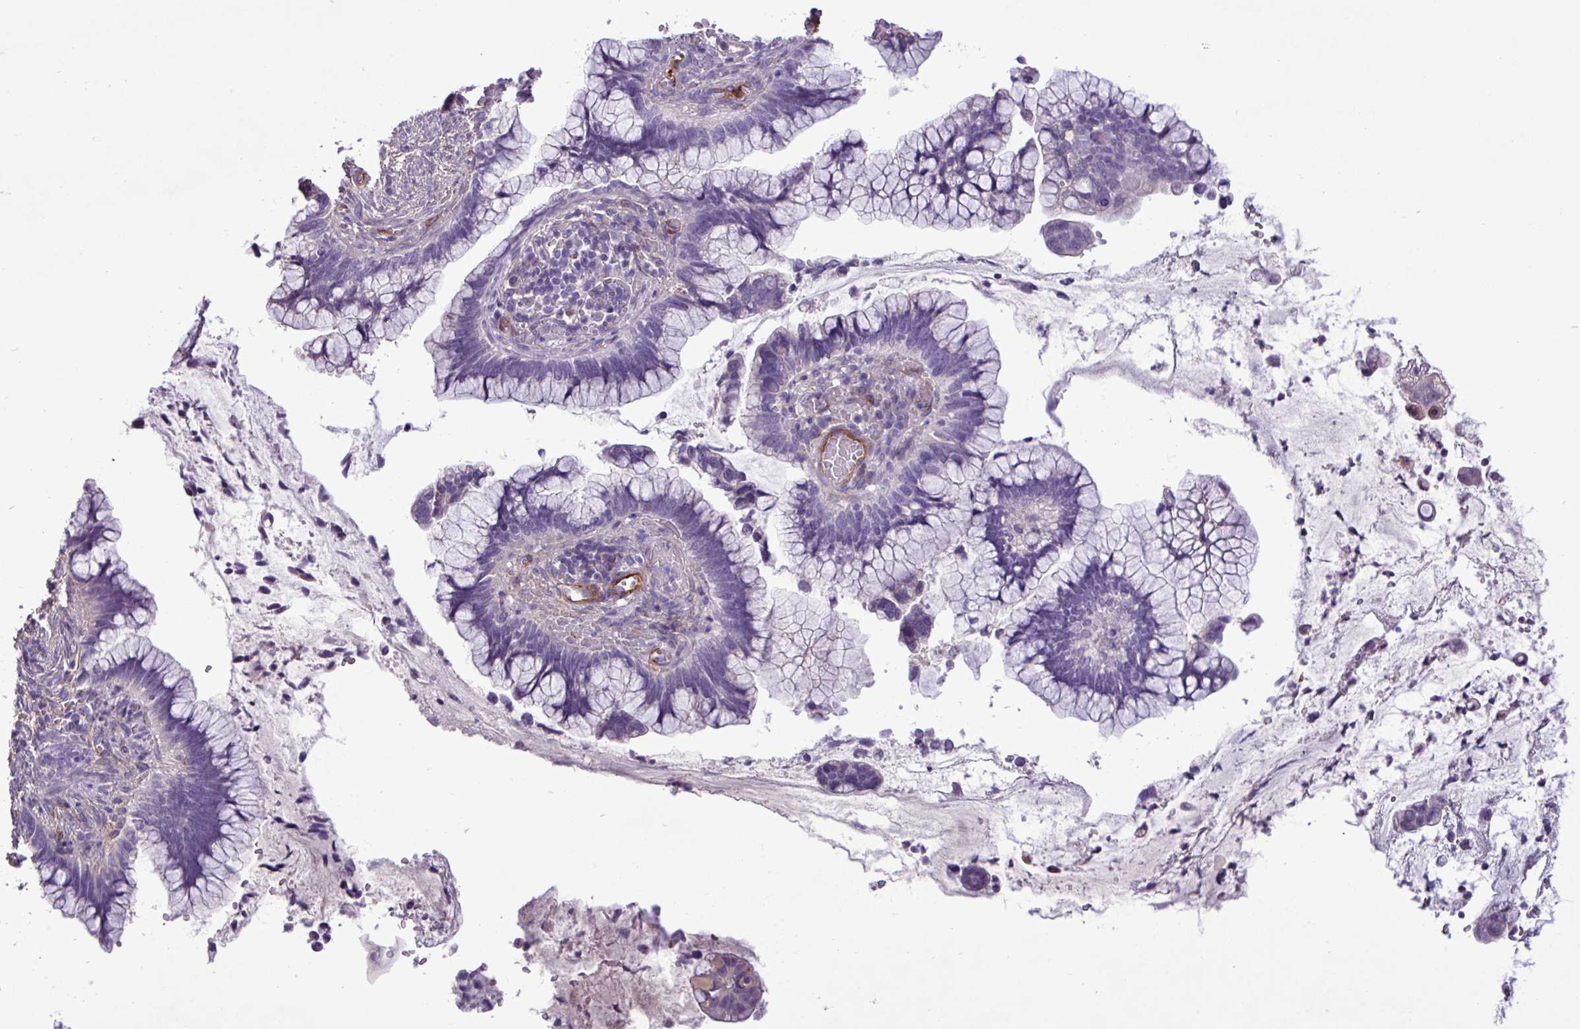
{"staining": {"intensity": "negative", "quantity": "none", "location": "none"}, "tissue": "cervical cancer", "cell_type": "Tumor cells", "image_type": "cancer", "snomed": [{"axis": "morphology", "description": "Adenocarcinoma, NOS"}, {"axis": "topography", "description": "Cervix"}], "caption": "There is no significant expression in tumor cells of cervical cancer.", "gene": "CD248", "patient": {"sex": "female", "age": 44}}